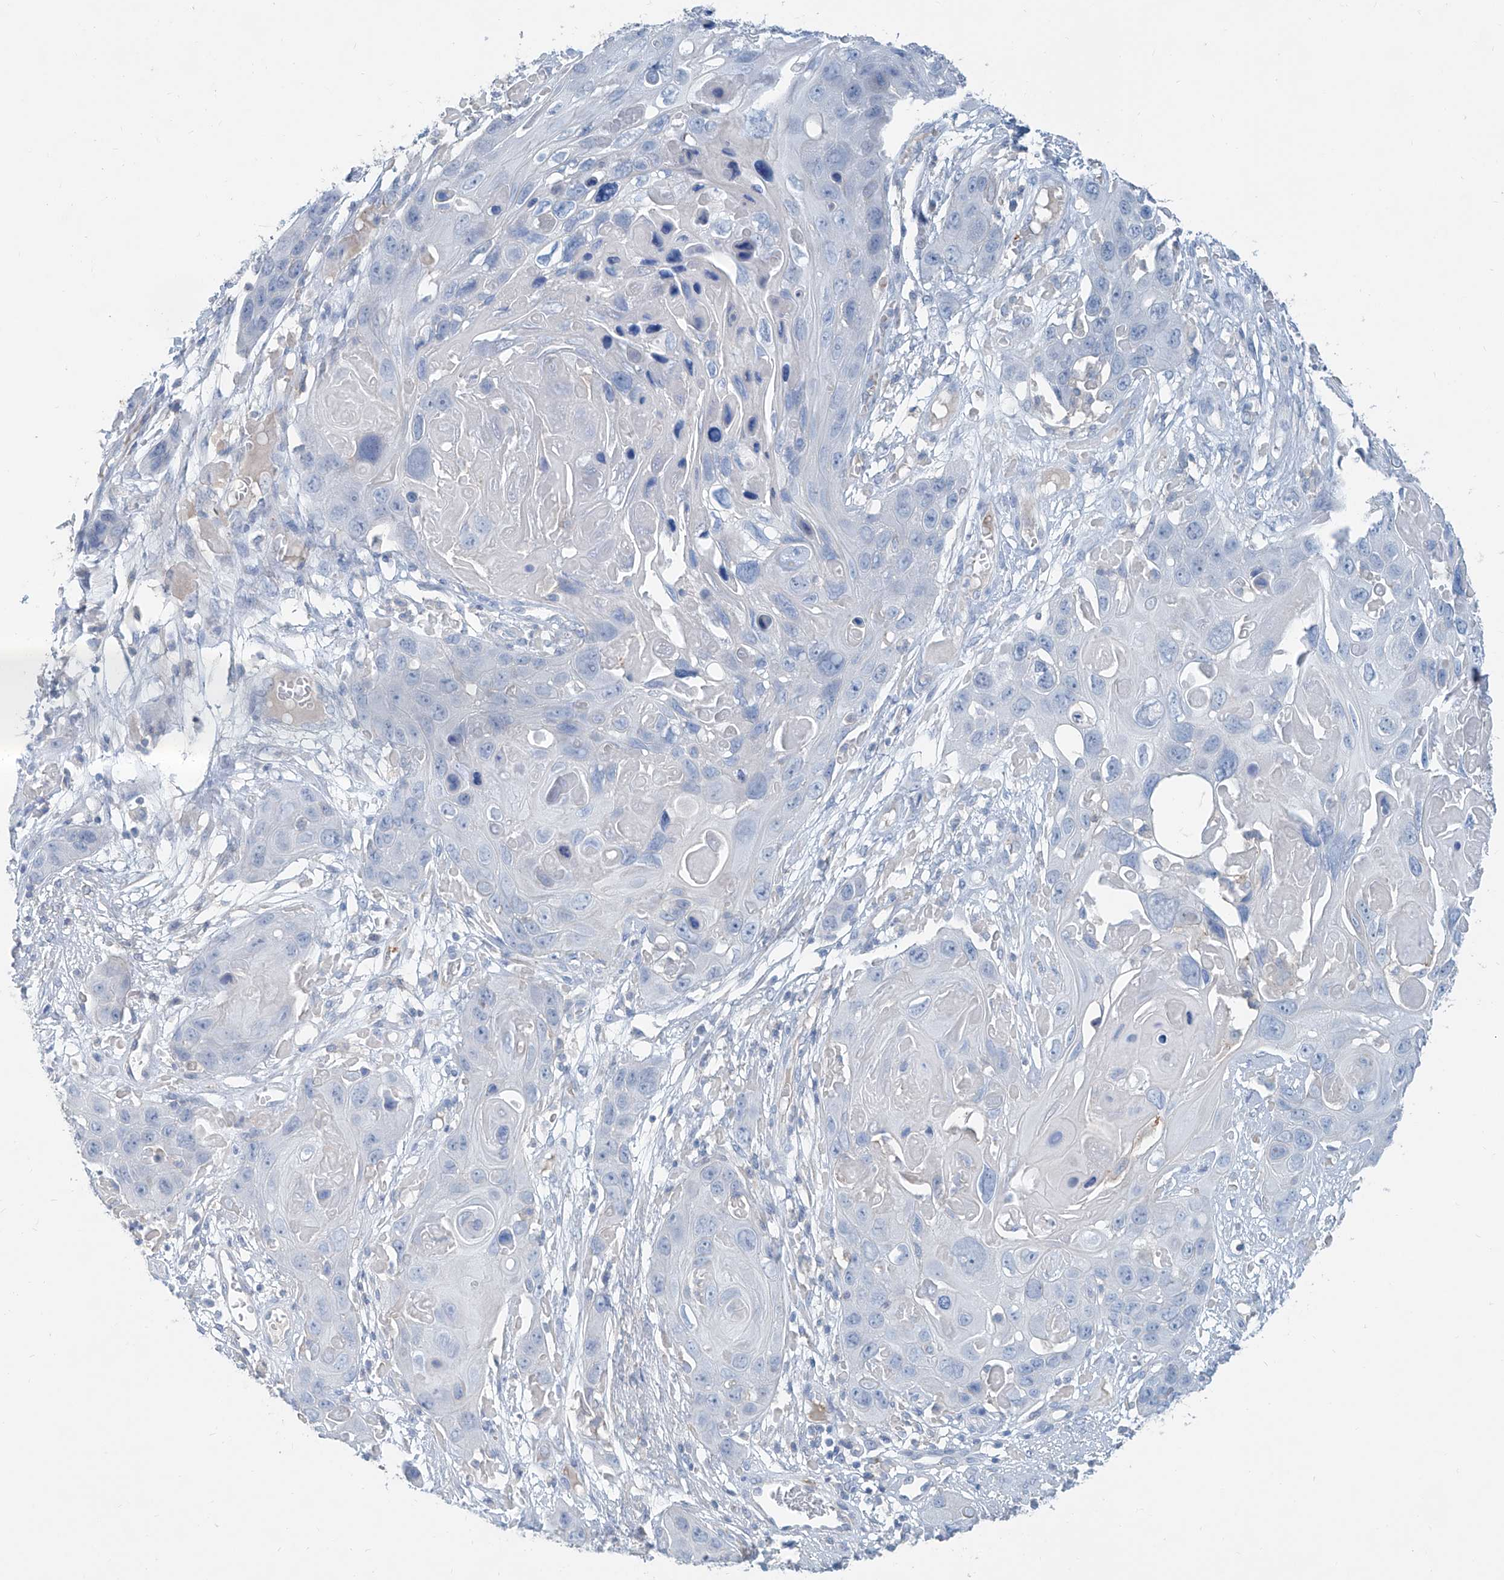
{"staining": {"intensity": "negative", "quantity": "none", "location": "none"}, "tissue": "skin cancer", "cell_type": "Tumor cells", "image_type": "cancer", "snomed": [{"axis": "morphology", "description": "Squamous cell carcinoma, NOS"}, {"axis": "topography", "description": "Skin"}], "caption": "There is no significant positivity in tumor cells of skin squamous cell carcinoma. (Stains: DAB (3,3'-diaminobenzidine) immunohistochemistry (IHC) with hematoxylin counter stain, Microscopy: brightfield microscopy at high magnification).", "gene": "ANKRD34A", "patient": {"sex": "male", "age": 55}}